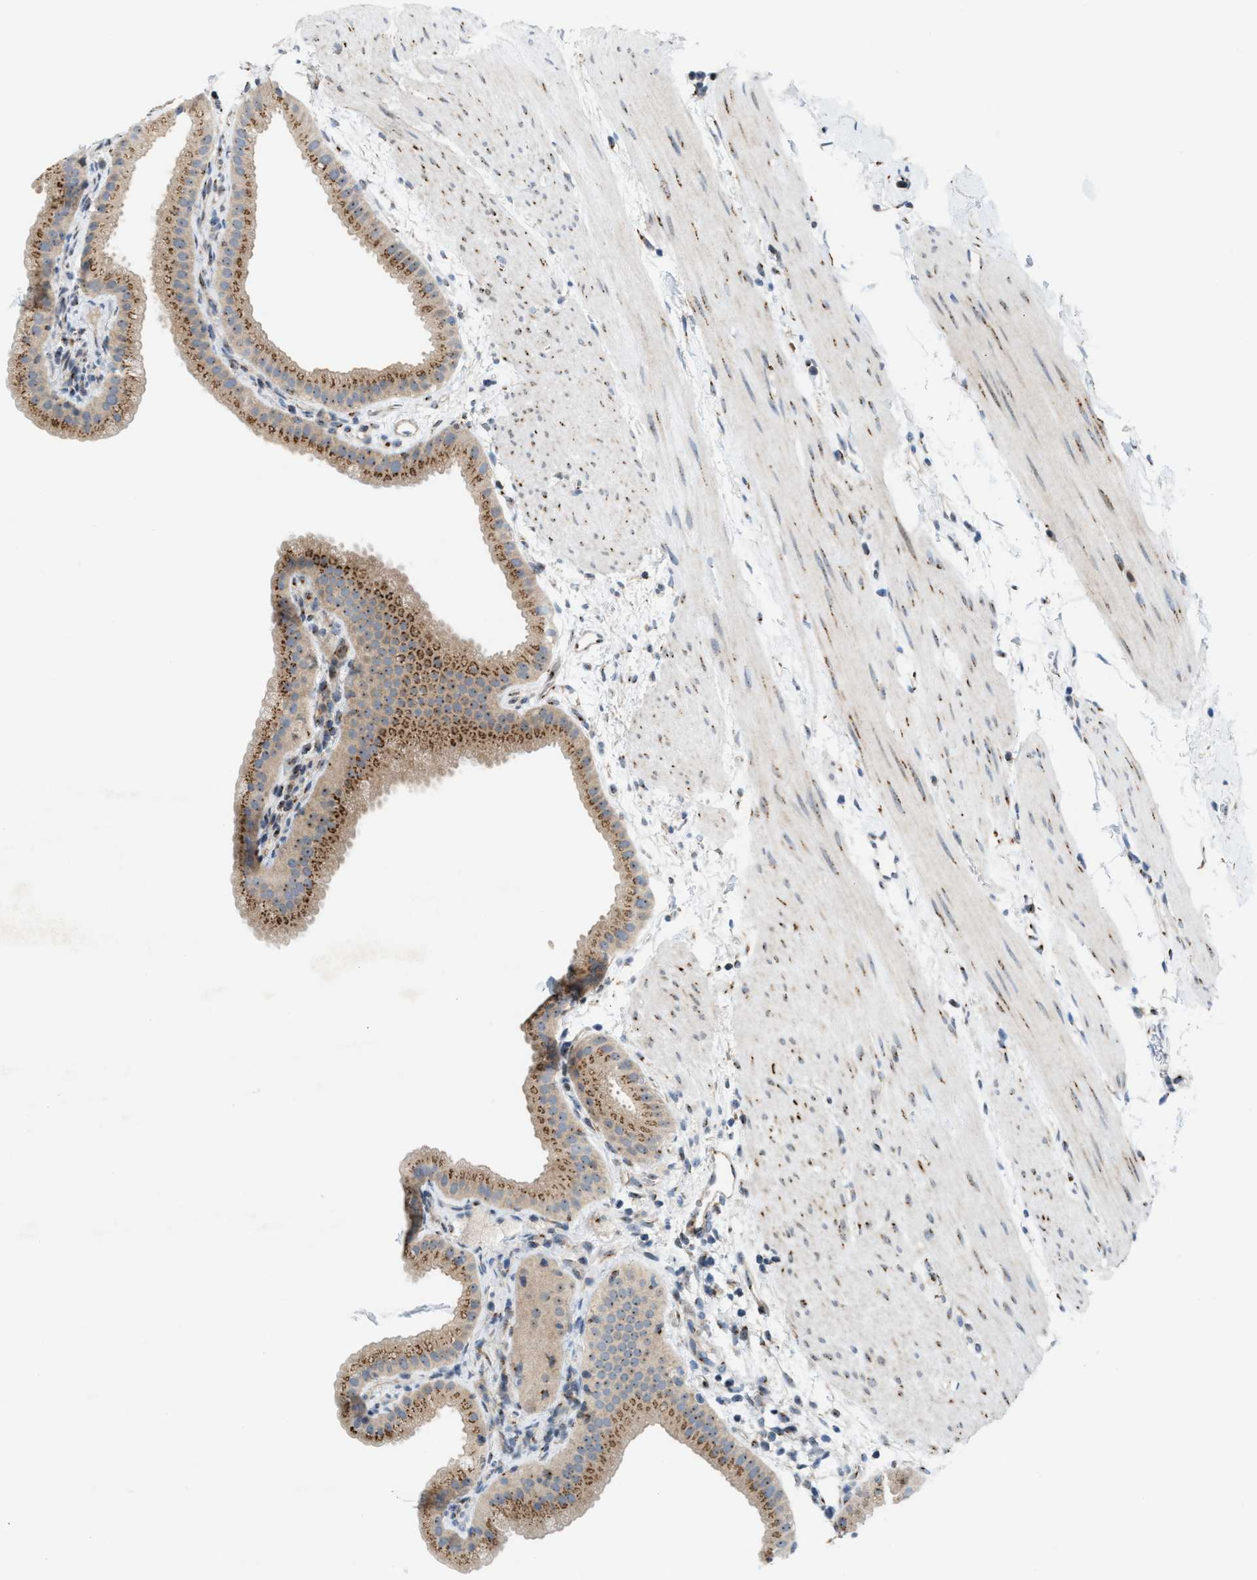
{"staining": {"intensity": "moderate", "quantity": ">75%", "location": "cytoplasmic/membranous"}, "tissue": "gallbladder", "cell_type": "Glandular cells", "image_type": "normal", "snomed": [{"axis": "morphology", "description": "Normal tissue, NOS"}, {"axis": "topography", "description": "Gallbladder"}], "caption": "Brown immunohistochemical staining in normal human gallbladder displays moderate cytoplasmic/membranous positivity in about >75% of glandular cells. The protein is stained brown, and the nuclei are stained in blue (DAB (3,3'-diaminobenzidine) IHC with brightfield microscopy, high magnification).", "gene": "SLC38A10", "patient": {"sex": "female", "age": 64}}